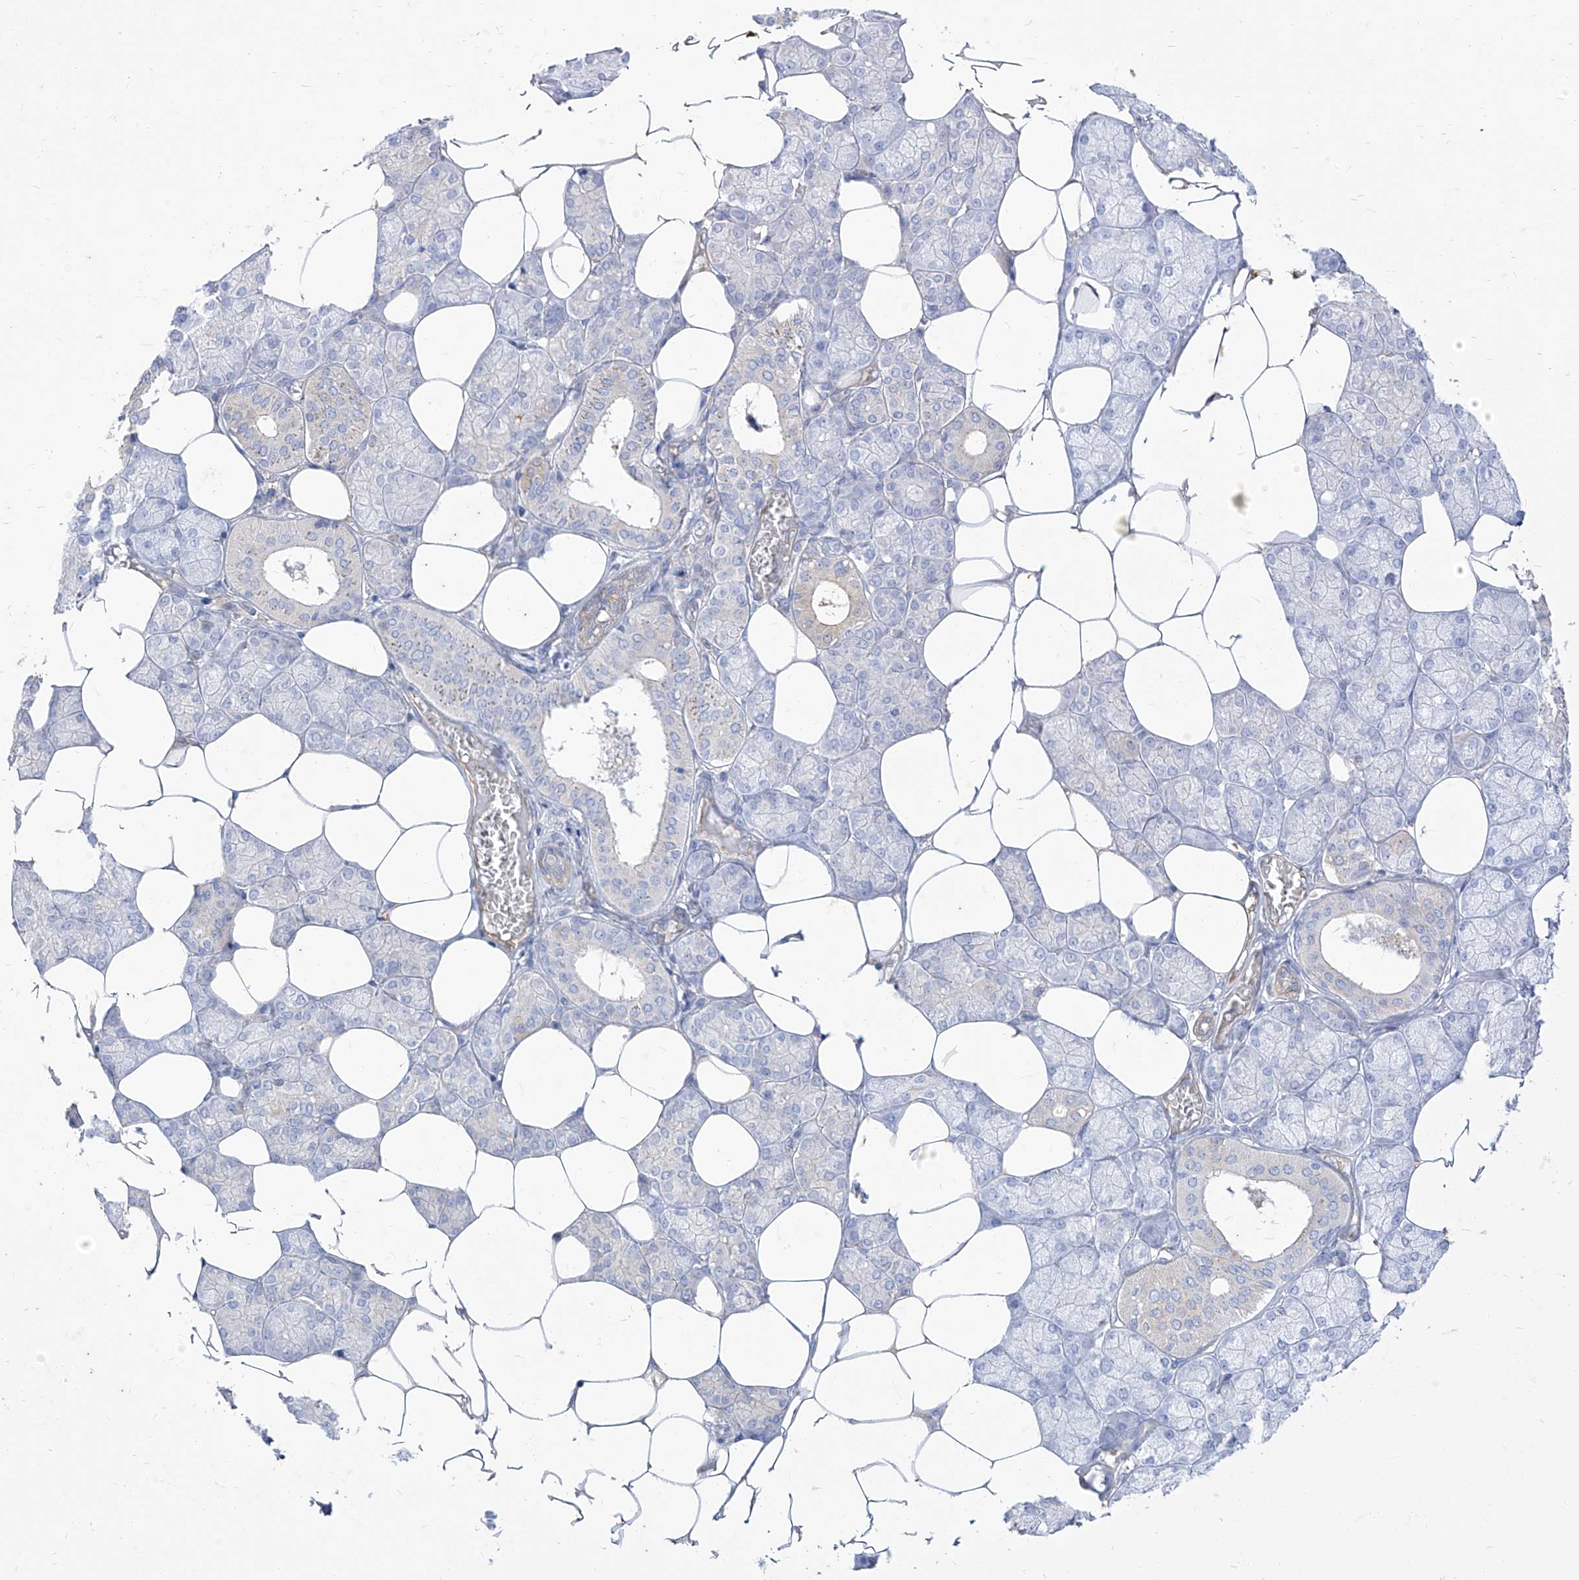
{"staining": {"intensity": "negative", "quantity": "none", "location": "none"}, "tissue": "salivary gland", "cell_type": "Glandular cells", "image_type": "normal", "snomed": [{"axis": "morphology", "description": "Normal tissue, NOS"}, {"axis": "topography", "description": "Salivary gland"}], "caption": "There is no significant staining in glandular cells of salivary gland. (DAB (3,3'-diaminobenzidine) immunohistochemistry (IHC), high magnification).", "gene": "C1orf74", "patient": {"sex": "male", "age": 62}}